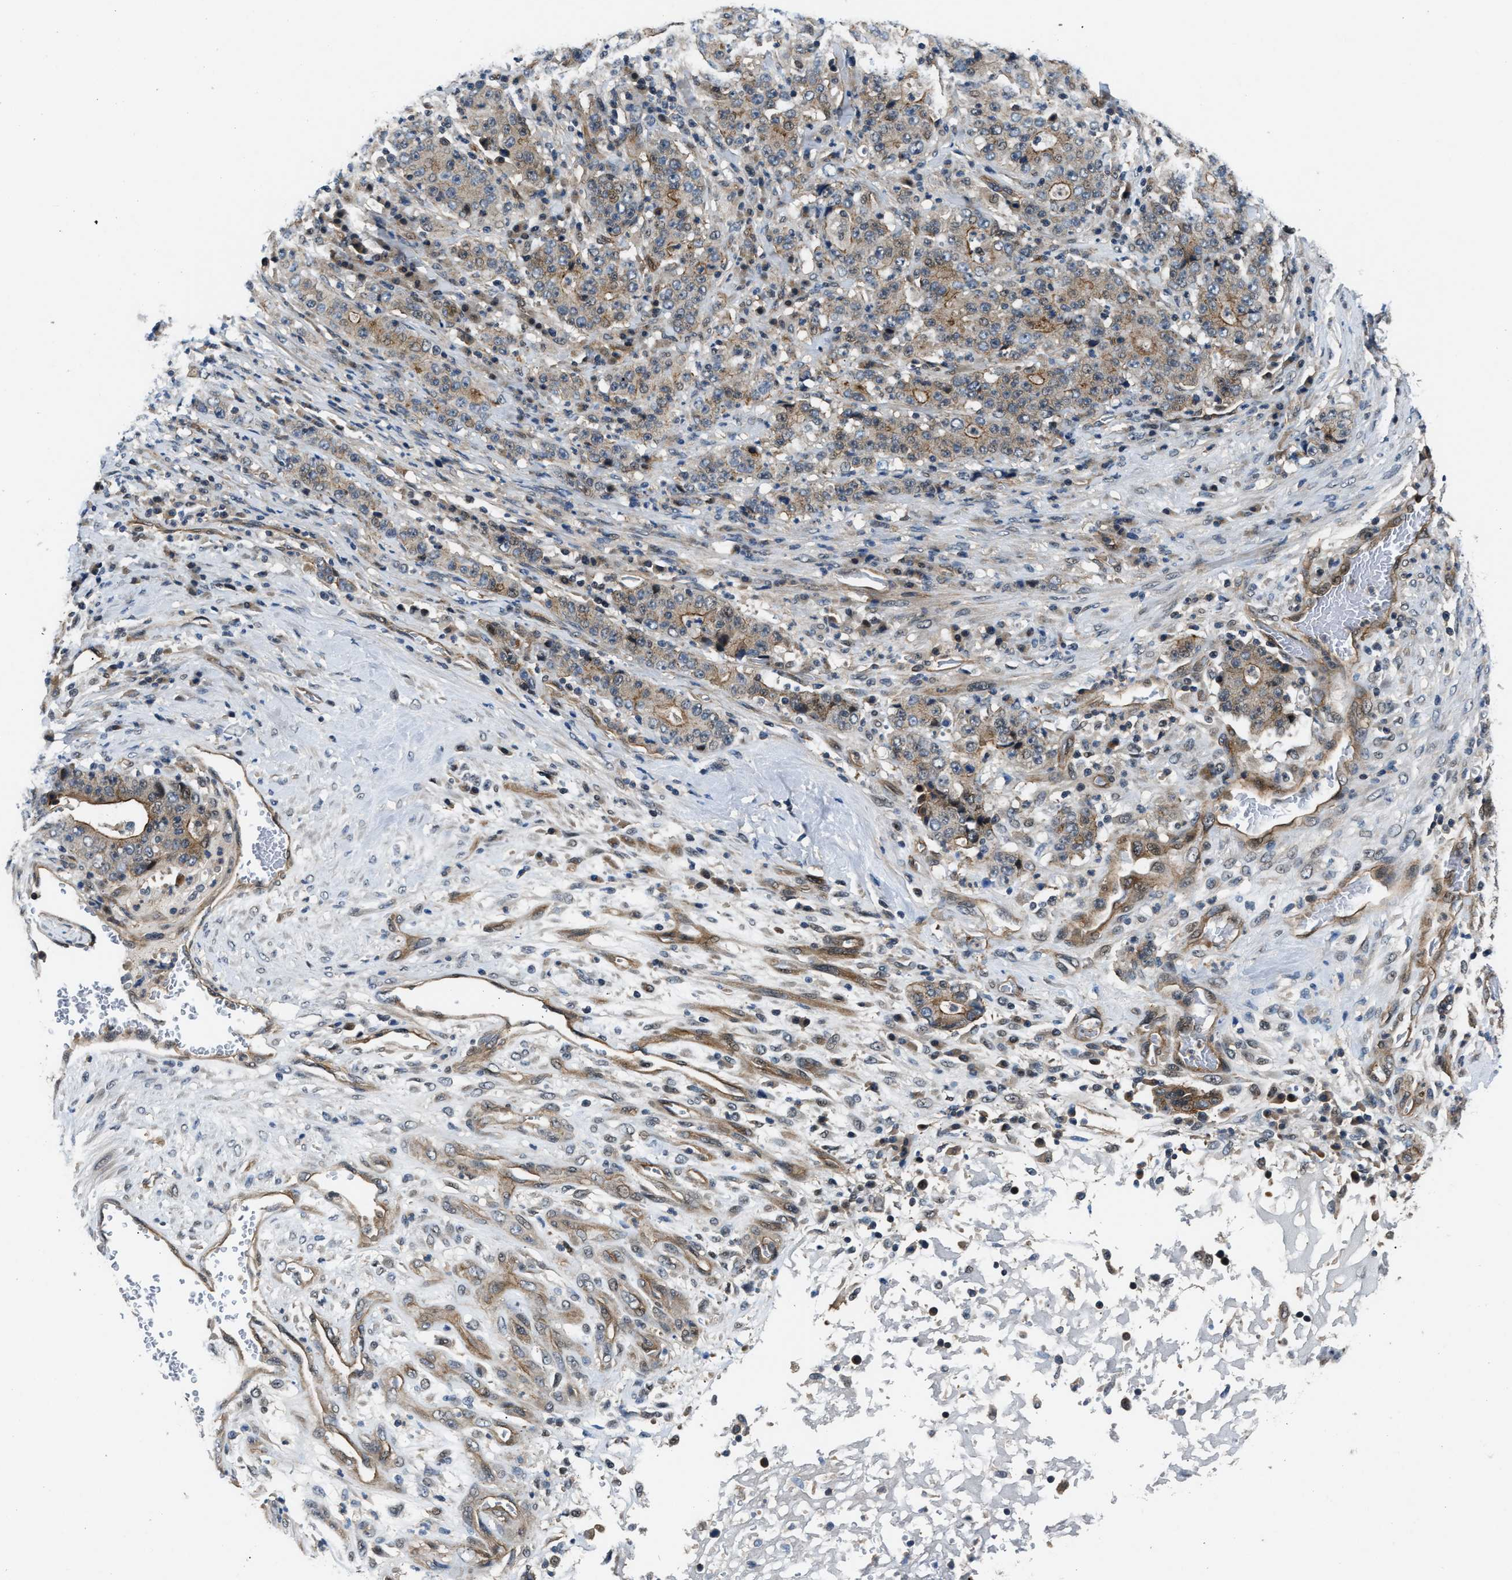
{"staining": {"intensity": "moderate", "quantity": "<25%", "location": "cytoplasmic/membranous"}, "tissue": "stomach cancer", "cell_type": "Tumor cells", "image_type": "cancer", "snomed": [{"axis": "morphology", "description": "Normal tissue, NOS"}, {"axis": "morphology", "description": "Adenocarcinoma, NOS"}, {"axis": "topography", "description": "Stomach, upper"}, {"axis": "topography", "description": "Stomach"}], "caption": "The micrograph shows a brown stain indicating the presence of a protein in the cytoplasmic/membranous of tumor cells in stomach adenocarcinoma.", "gene": "COPS2", "patient": {"sex": "male", "age": 59}}